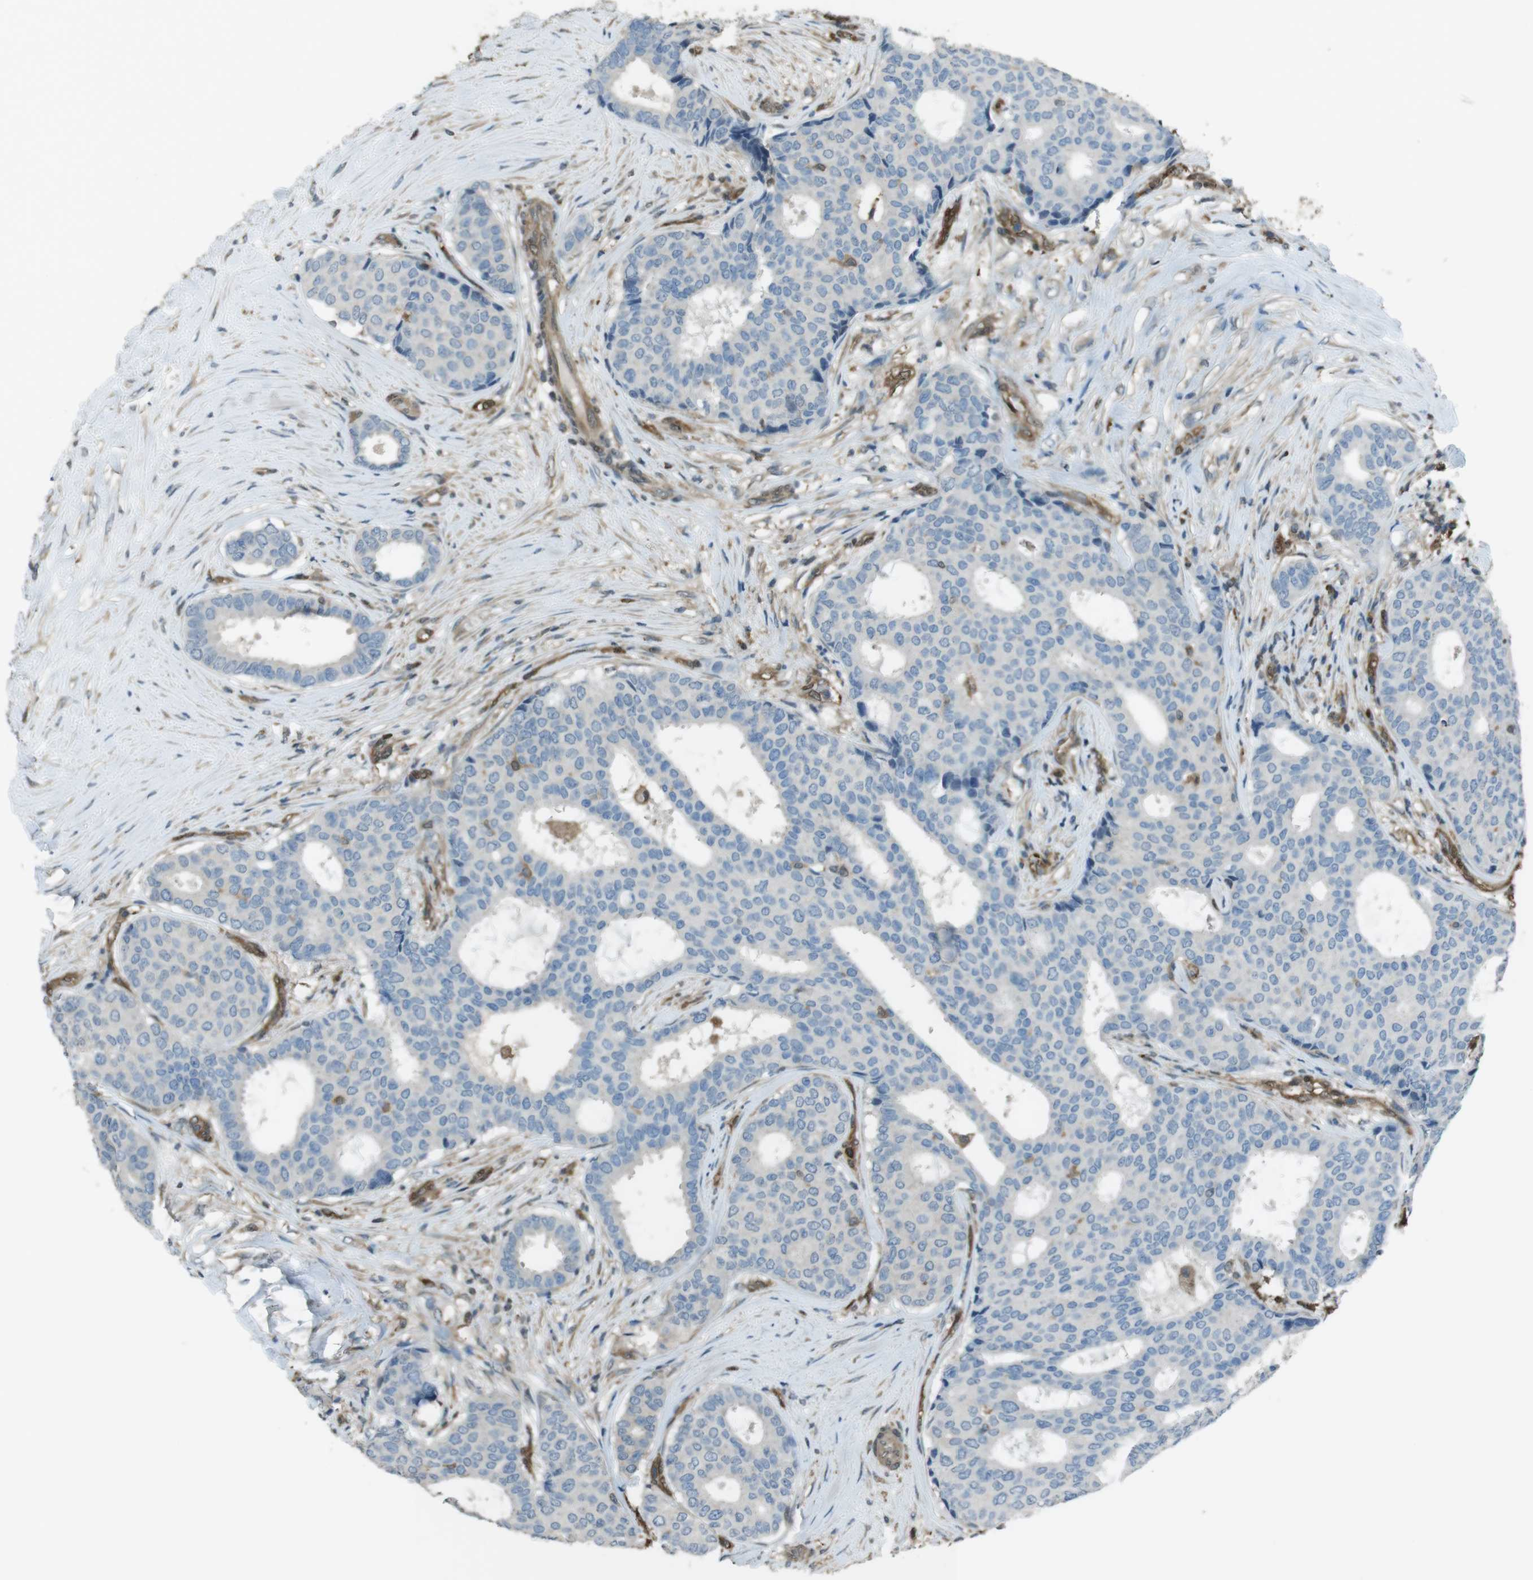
{"staining": {"intensity": "negative", "quantity": "none", "location": "none"}, "tissue": "breast cancer", "cell_type": "Tumor cells", "image_type": "cancer", "snomed": [{"axis": "morphology", "description": "Duct carcinoma"}, {"axis": "topography", "description": "Breast"}], "caption": "A high-resolution histopathology image shows immunohistochemistry staining of breast cancer (infiltrating ductal carcinoma), which exhibits no significant staining in tumor cells.", "gene": "TWSG1", "patient": {"sex": "female", "age": 75}}